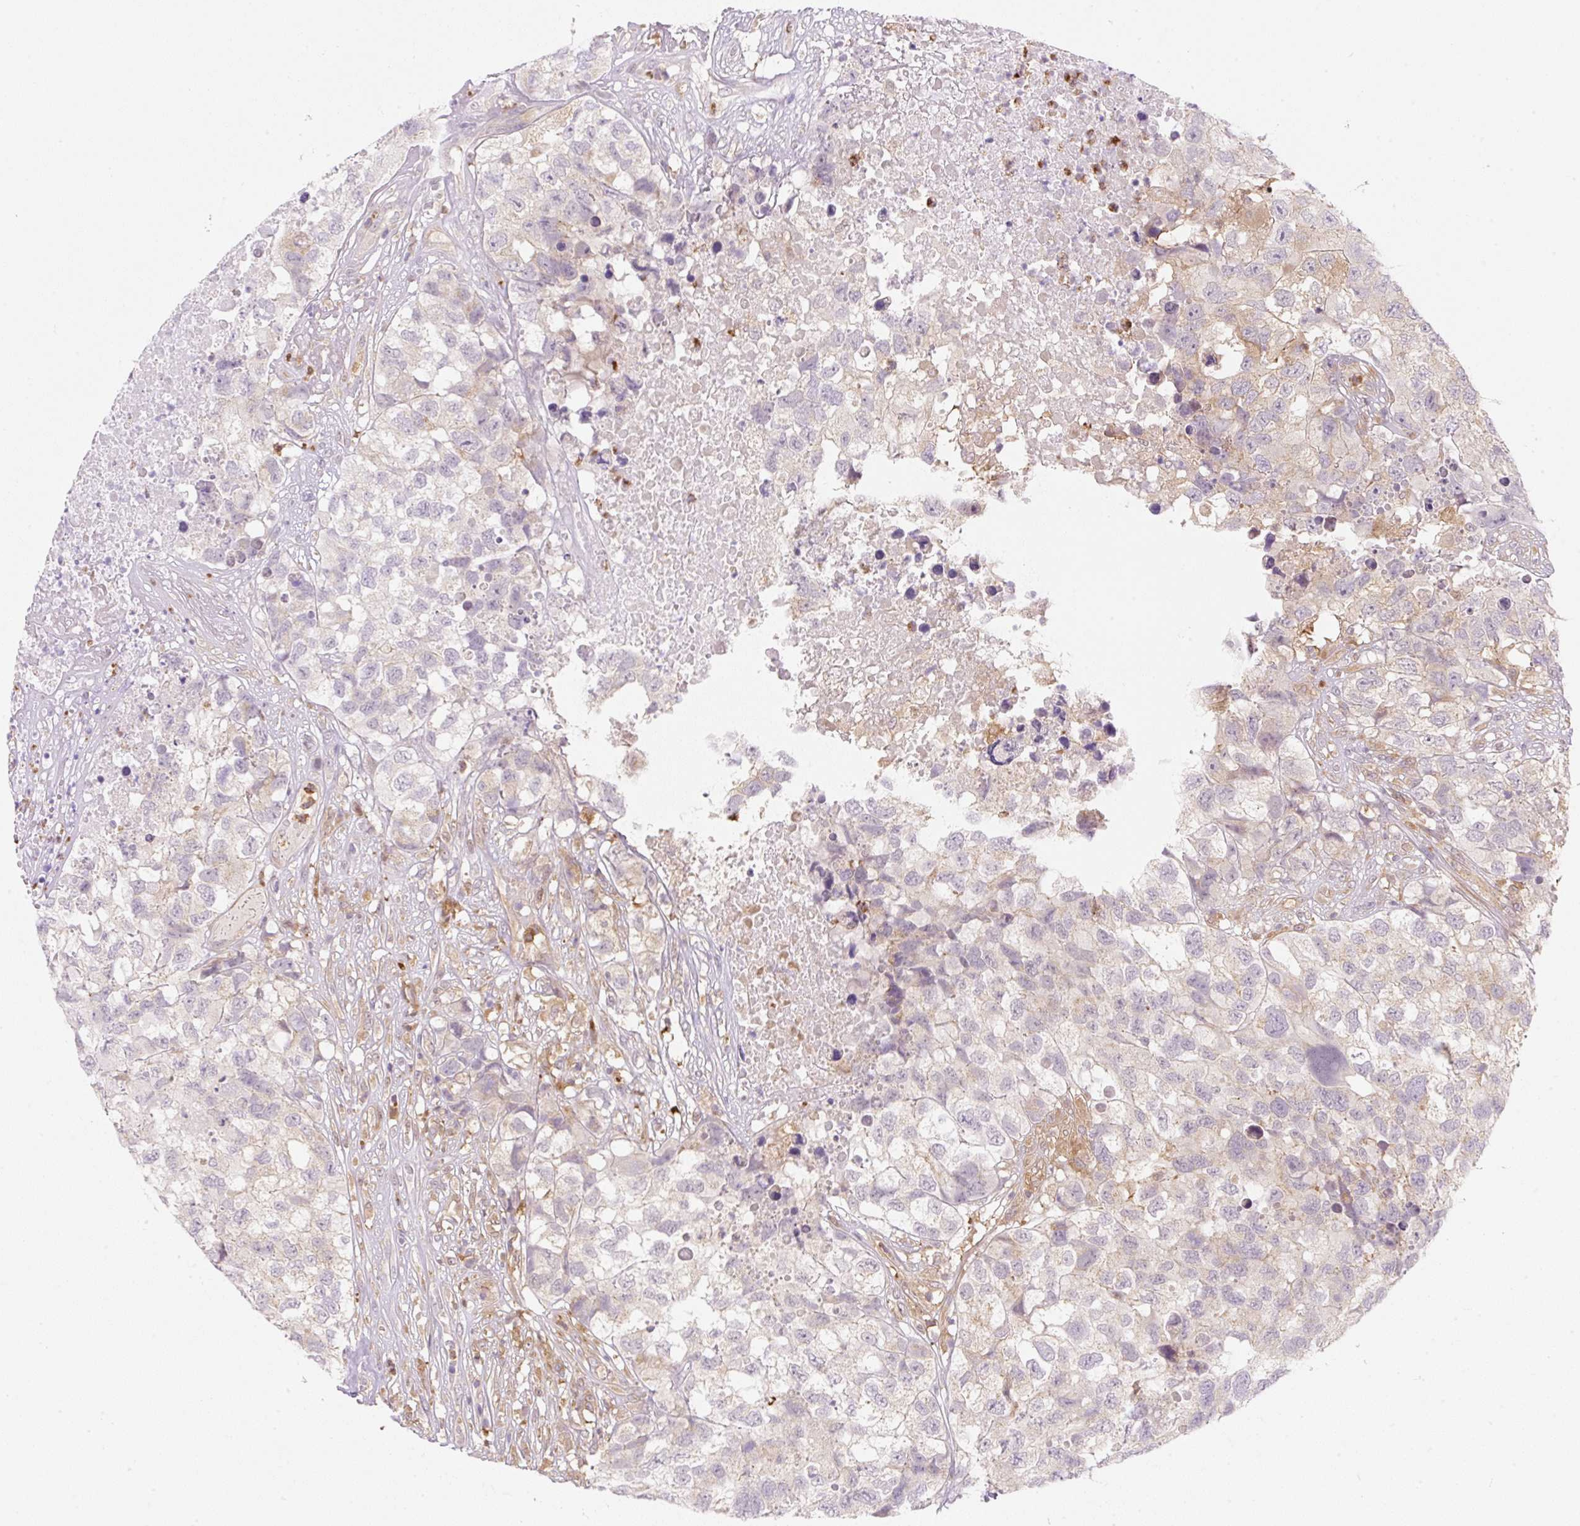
{"staining": {"intensity": "weak", "quantity": "<25%", "location": "cytoplasmic/membranous"}, "tissue": "testis cancer", "cell_type": "Tumor cells", "image_type": "cancer", "snomed": [{"axis": "morphology", "description": "Carcinoma, Embryonal, NOS"}, {"axis": "topography", "description": "Testis"}], "caption": "Testis cancer (embryonal carcinoma) stained for a protein using immunohistochemistry (IHC) displays no staining tumor cells.", "gene": "OMA1", "patient": {"sex": "male", "age": 83}}